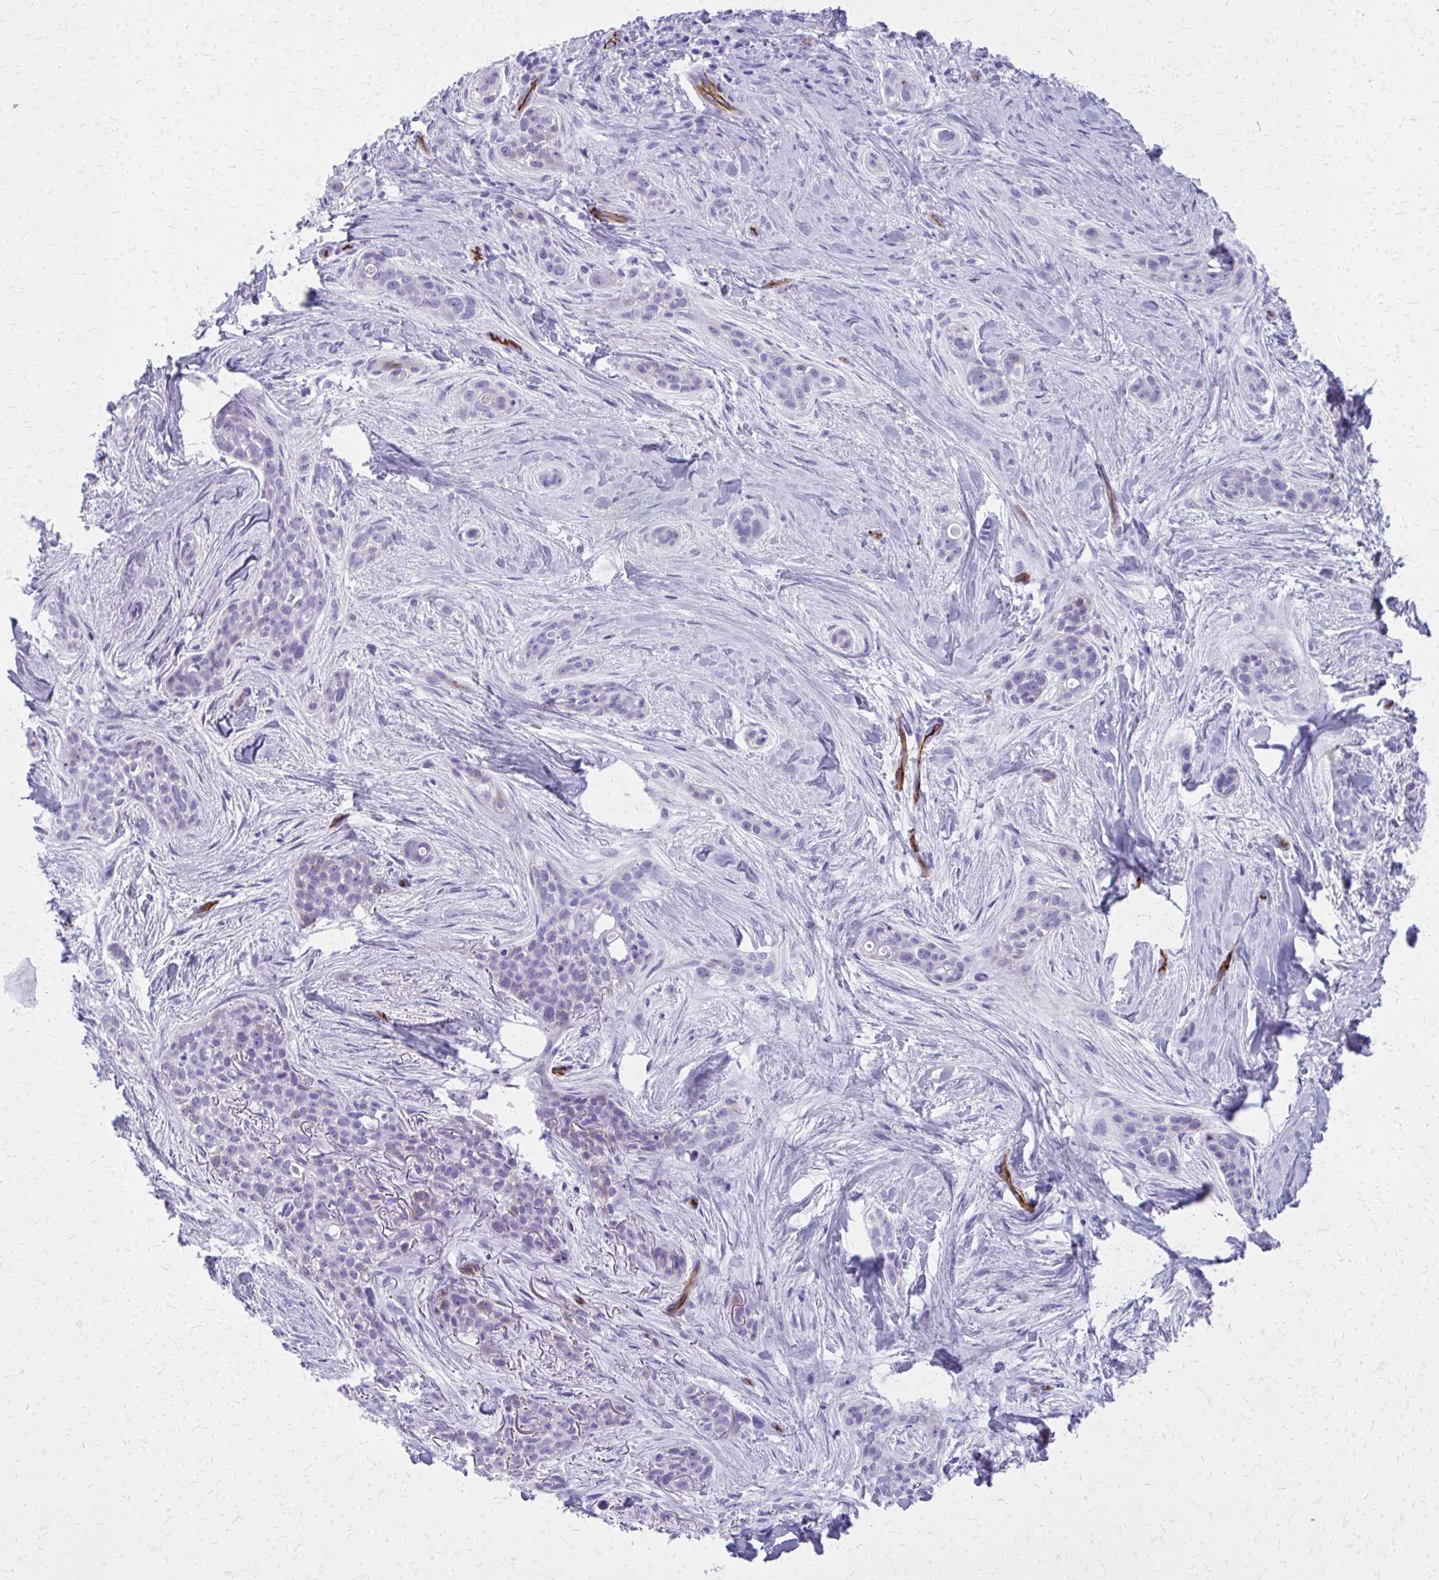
{"staining": {"intensity": "negative", "quantity": "none", "location": "none"}, "tissue": "skin cancer", "cell_type": "Tumor cells", "image_type": "cancer", "snomed": [{"axis": "morphology", "description": "Basal cell carcinoma"}, {"axis": "topography", "description": "Skin"}], "caption": "Immunohistochemistry of basal cell carcinoma (skin) exhibits no expression in tumor cells.", "gene": "TPSG1", "patient": {"sex": "female", "age": 79}}